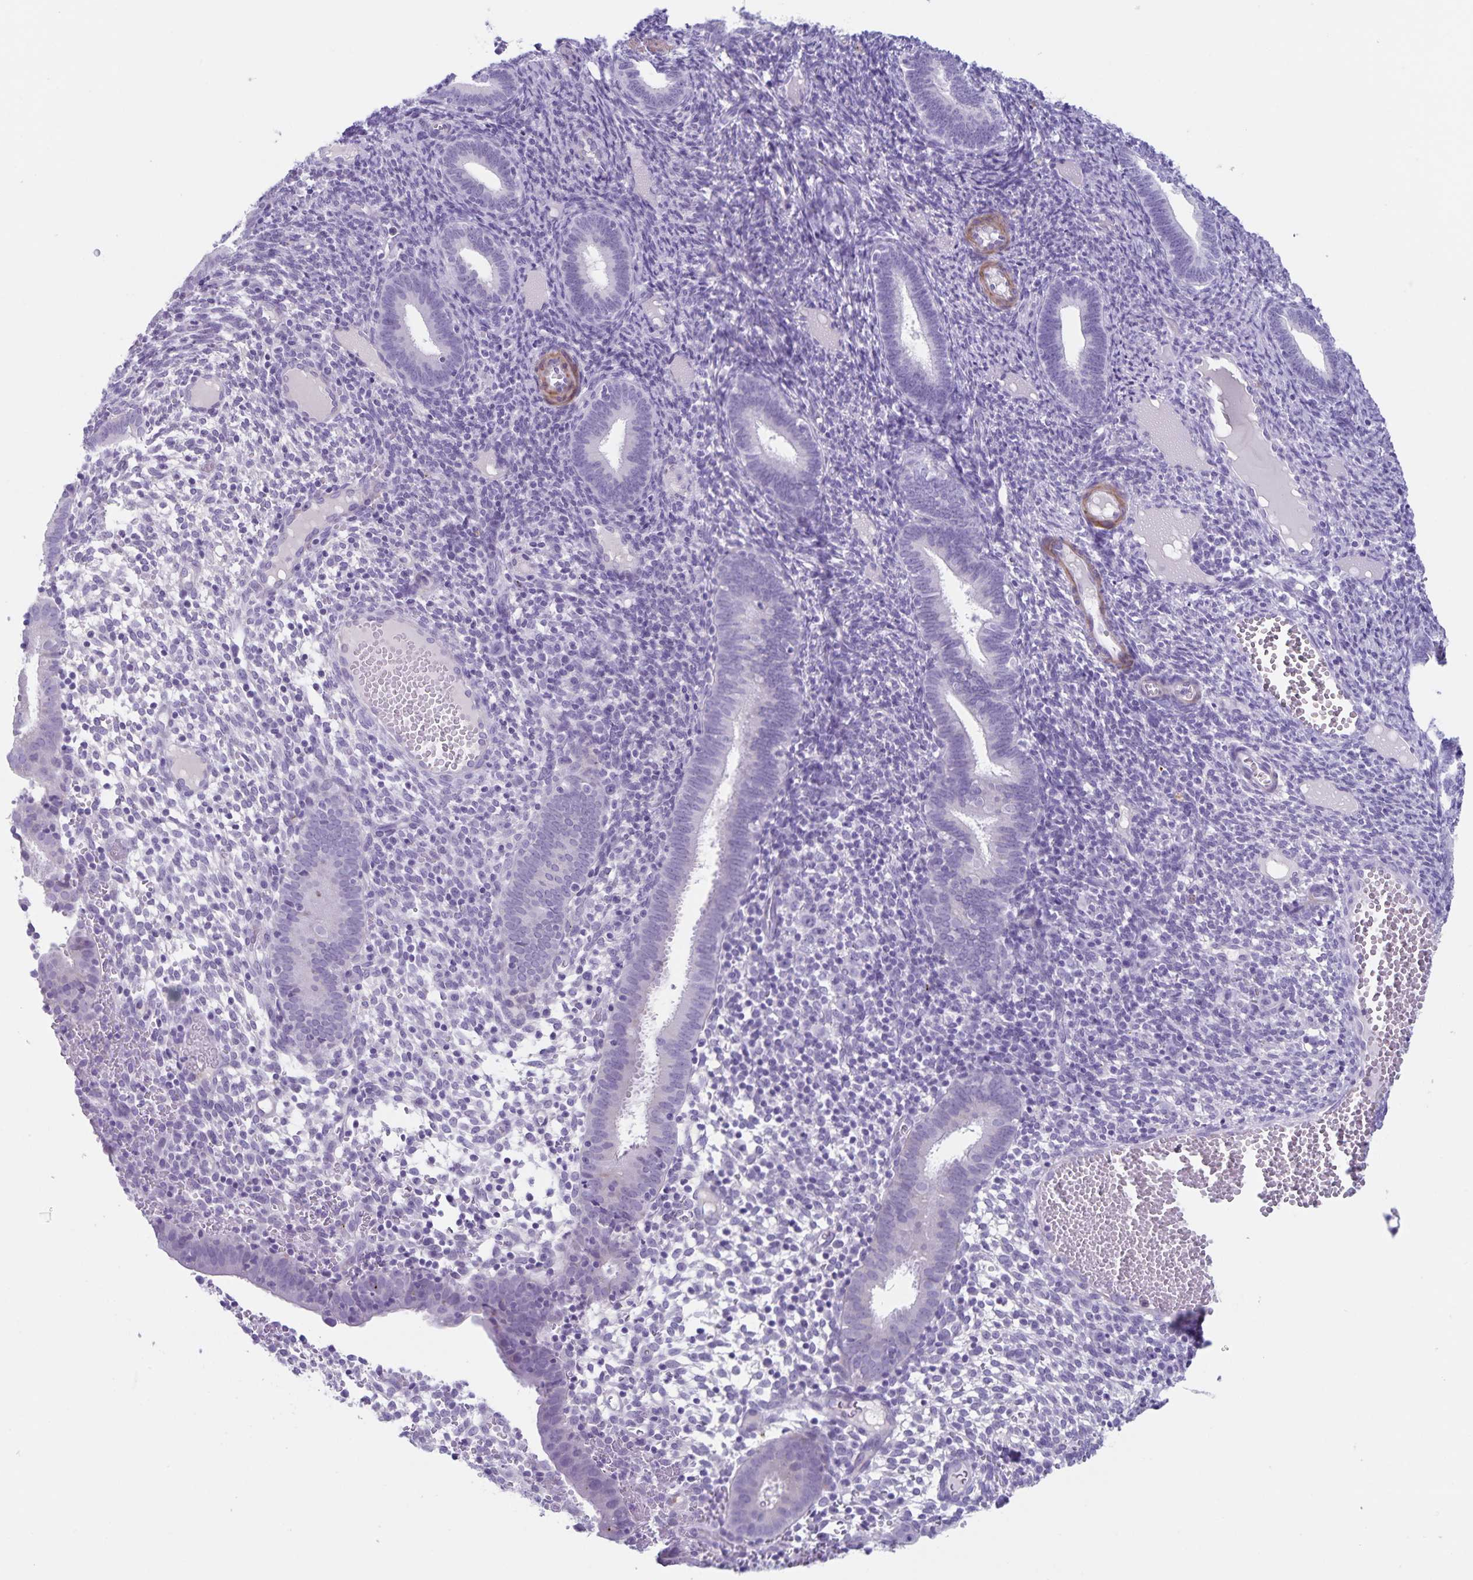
{"staining": {"intensity": "negative", "quantity": "none", "location": "none"}, "tissue": "endometrium", "cell_type": "Cells in endometrial stroma", "image_type": "normal", "snomed": [{"axis": "morphology", "description": "Normal tissue, NOS"}, {"axis": "topography", "description": "Endometrium"}], "caption": "This image is of normal endometrium stained with immunohistochemistry to label a protein in brown with the nuclei are counter-stained blue. There is no staining in cells in endometrial stroma.", "gene": "C11orf42", "patient": {"sex": "female", "age": 41}}